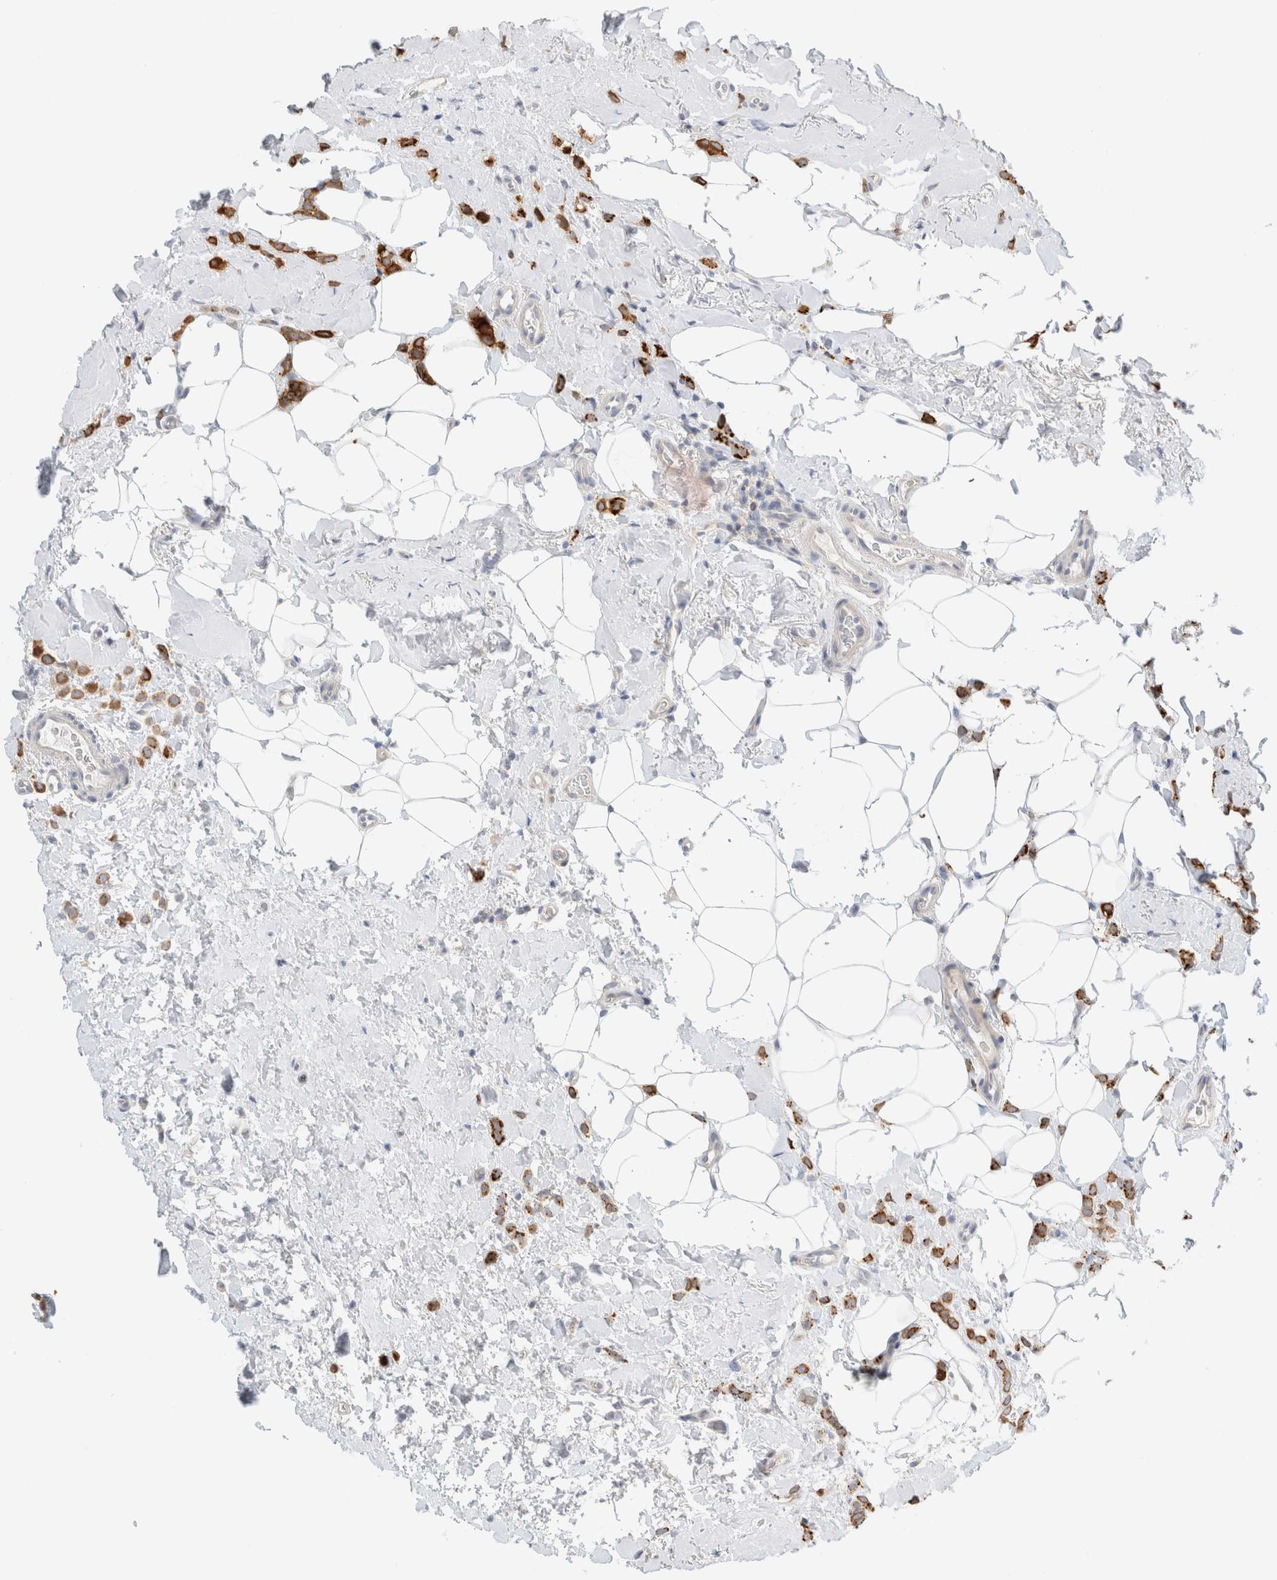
{"staining": {"intensity": "strong", "quantity": ">75%", "location": "cytoplasmic/membranous"}, "tissue": "breast cancer", "cell_type": "Tumor cells", "image_type": "cancer", "snomed": [{"axis": "morphology", "description": "Normal tissue, NOS"}, {"axis": "morphology", "description": "Lobular carcinoma"}, {"axis": "topography", "description": "Breast"}], "caption": "There is high levels of strong cytoplasmic/membranous expression in tumor cells of lobular carcinoma (breast), as demonstrated by immunohistochemical staining (brown color).", "gene": "SDR16C5", "patient": {"sex": "female", "age": 50}}